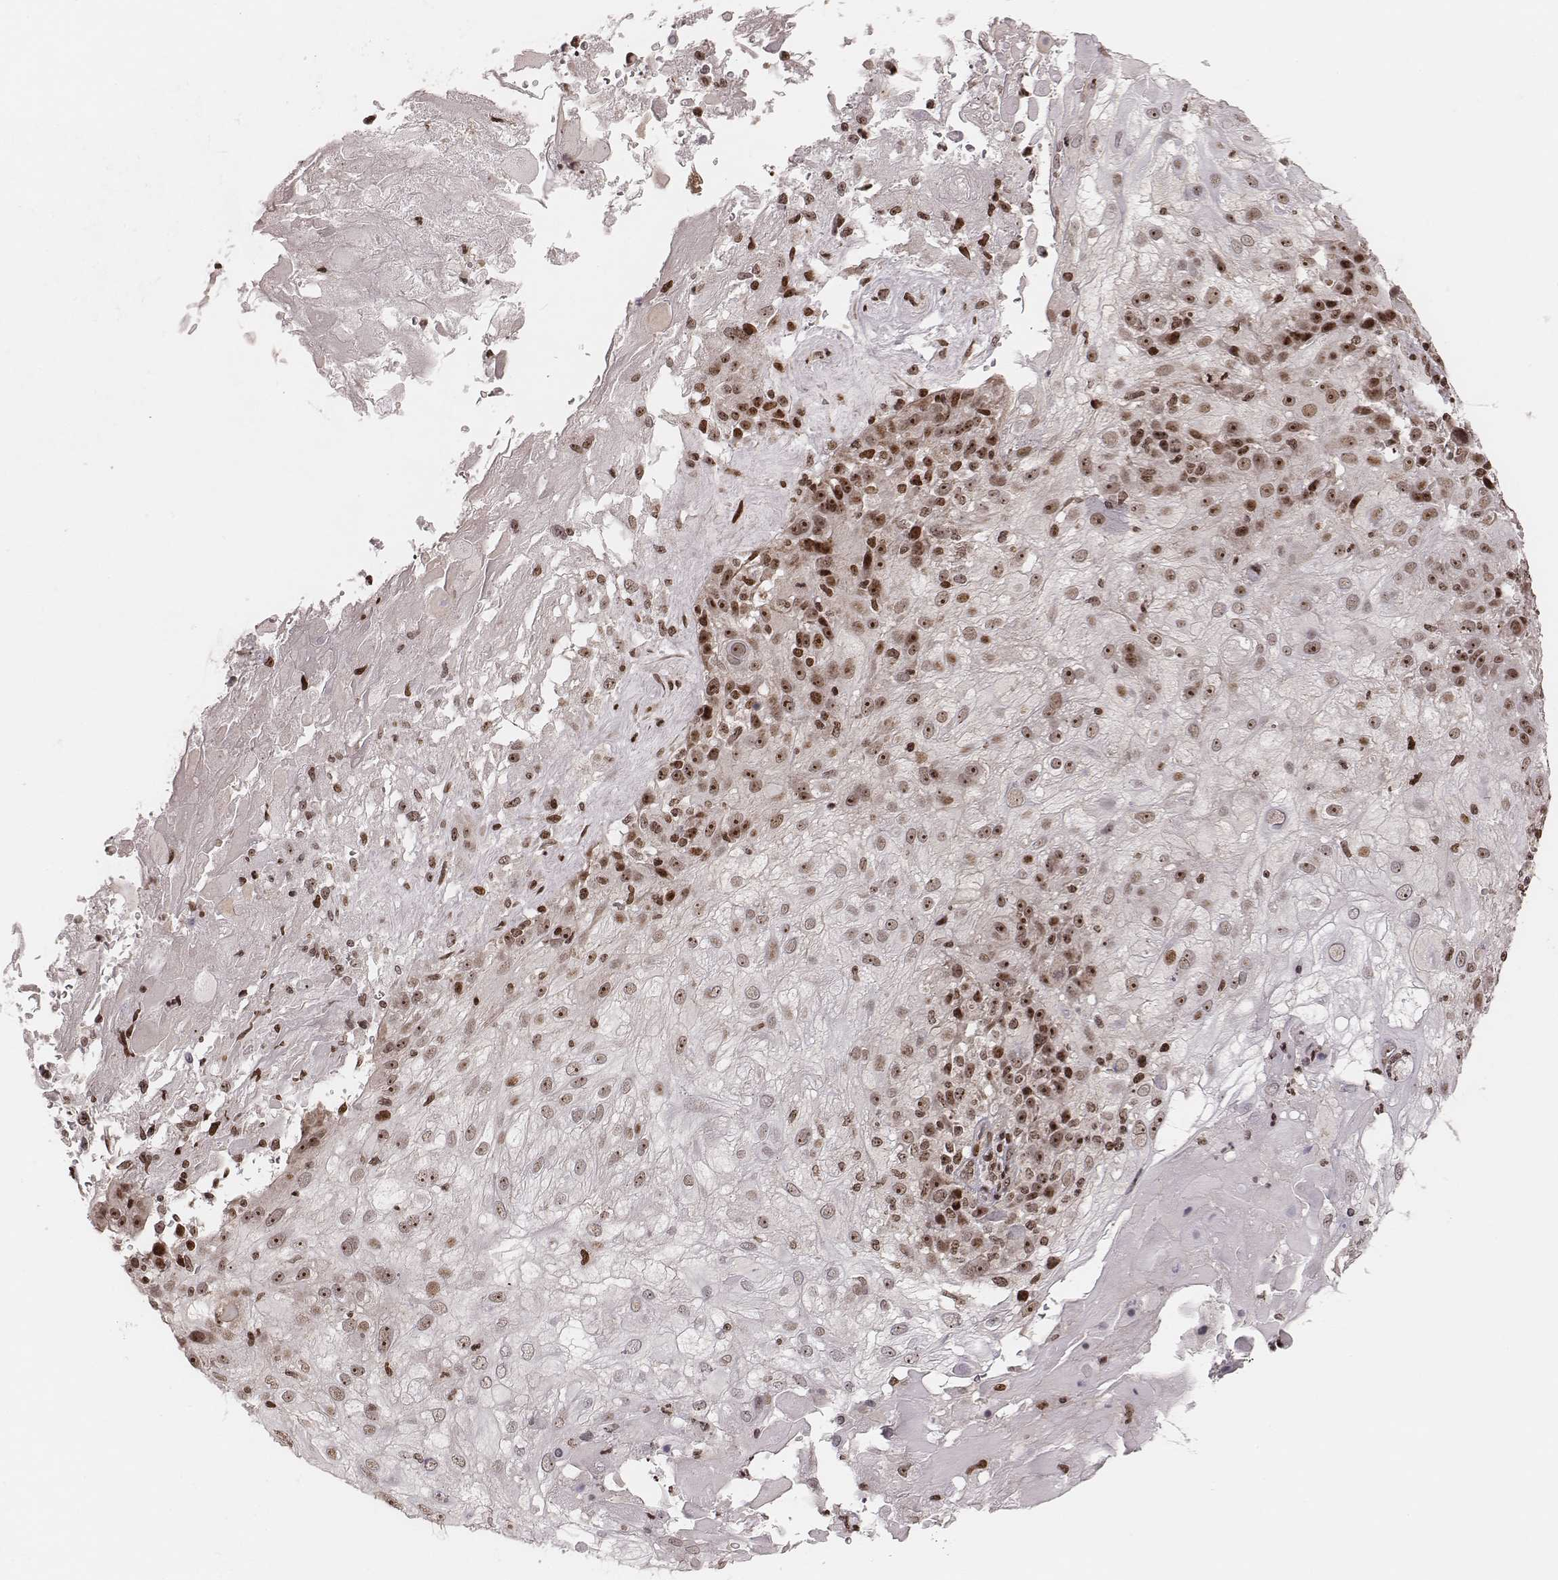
{"staining": {"intensity": "moderate", "quantity": "25%-75%", "location": "nuclear"}, "tissue": "skin cancer", "cell_type": "Tumor cells", "image_type": "cancer", "snomed": [{"axis": "morphology", "description": "Normal tissue, NOS"}, {"axis": "morphology", "description": "Squamous cell carcinoma, NOS"}, {"axis": "topography", "description": "Skin"}], "caption": "Human skin cancer stained with a protein marker exhibits moderate staining in tumor cells.", "gene": "VRK3", "patient": {"sex": "female", "age": 83}}